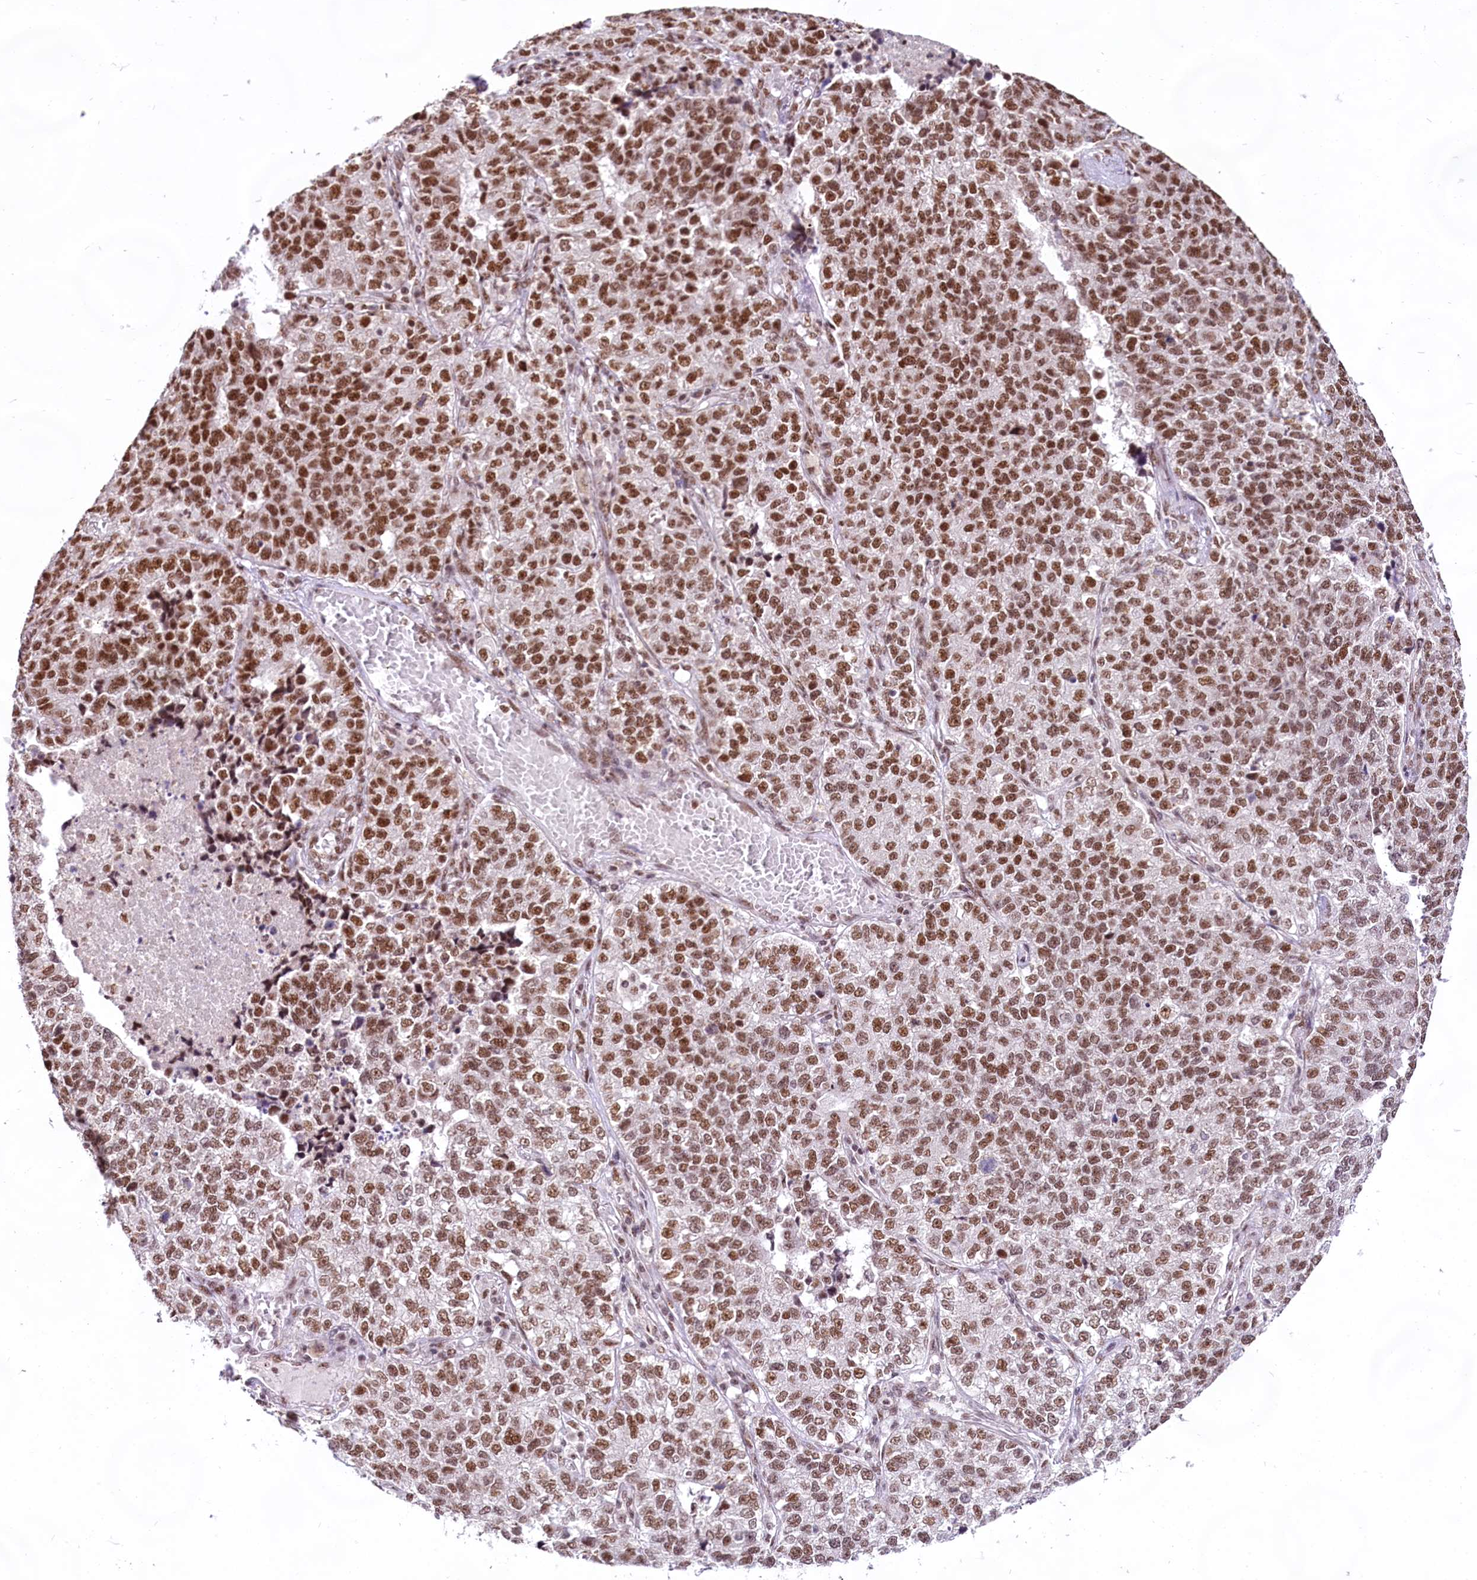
{"staining": {"intensity": "moderate", "quantity": ">75%", "location": "nuclear"}, "tissue": "lung cancer", "cell_type": "Tumor cells", "image_type": "cancer", "snomed": [{"axis": "morphology", "description": "Adenocarcinoma, NOS"}, {"axis": "topography", "description": "Lung"}], "caption": "About >75% of tumor cells in human adenocarcinoma (lung) exhibit moderate nuclear protein staining as visualized by brown immunohistochemical staining.", "gene": "HIRA", "patient": {"sex": "male", "age": 49}}